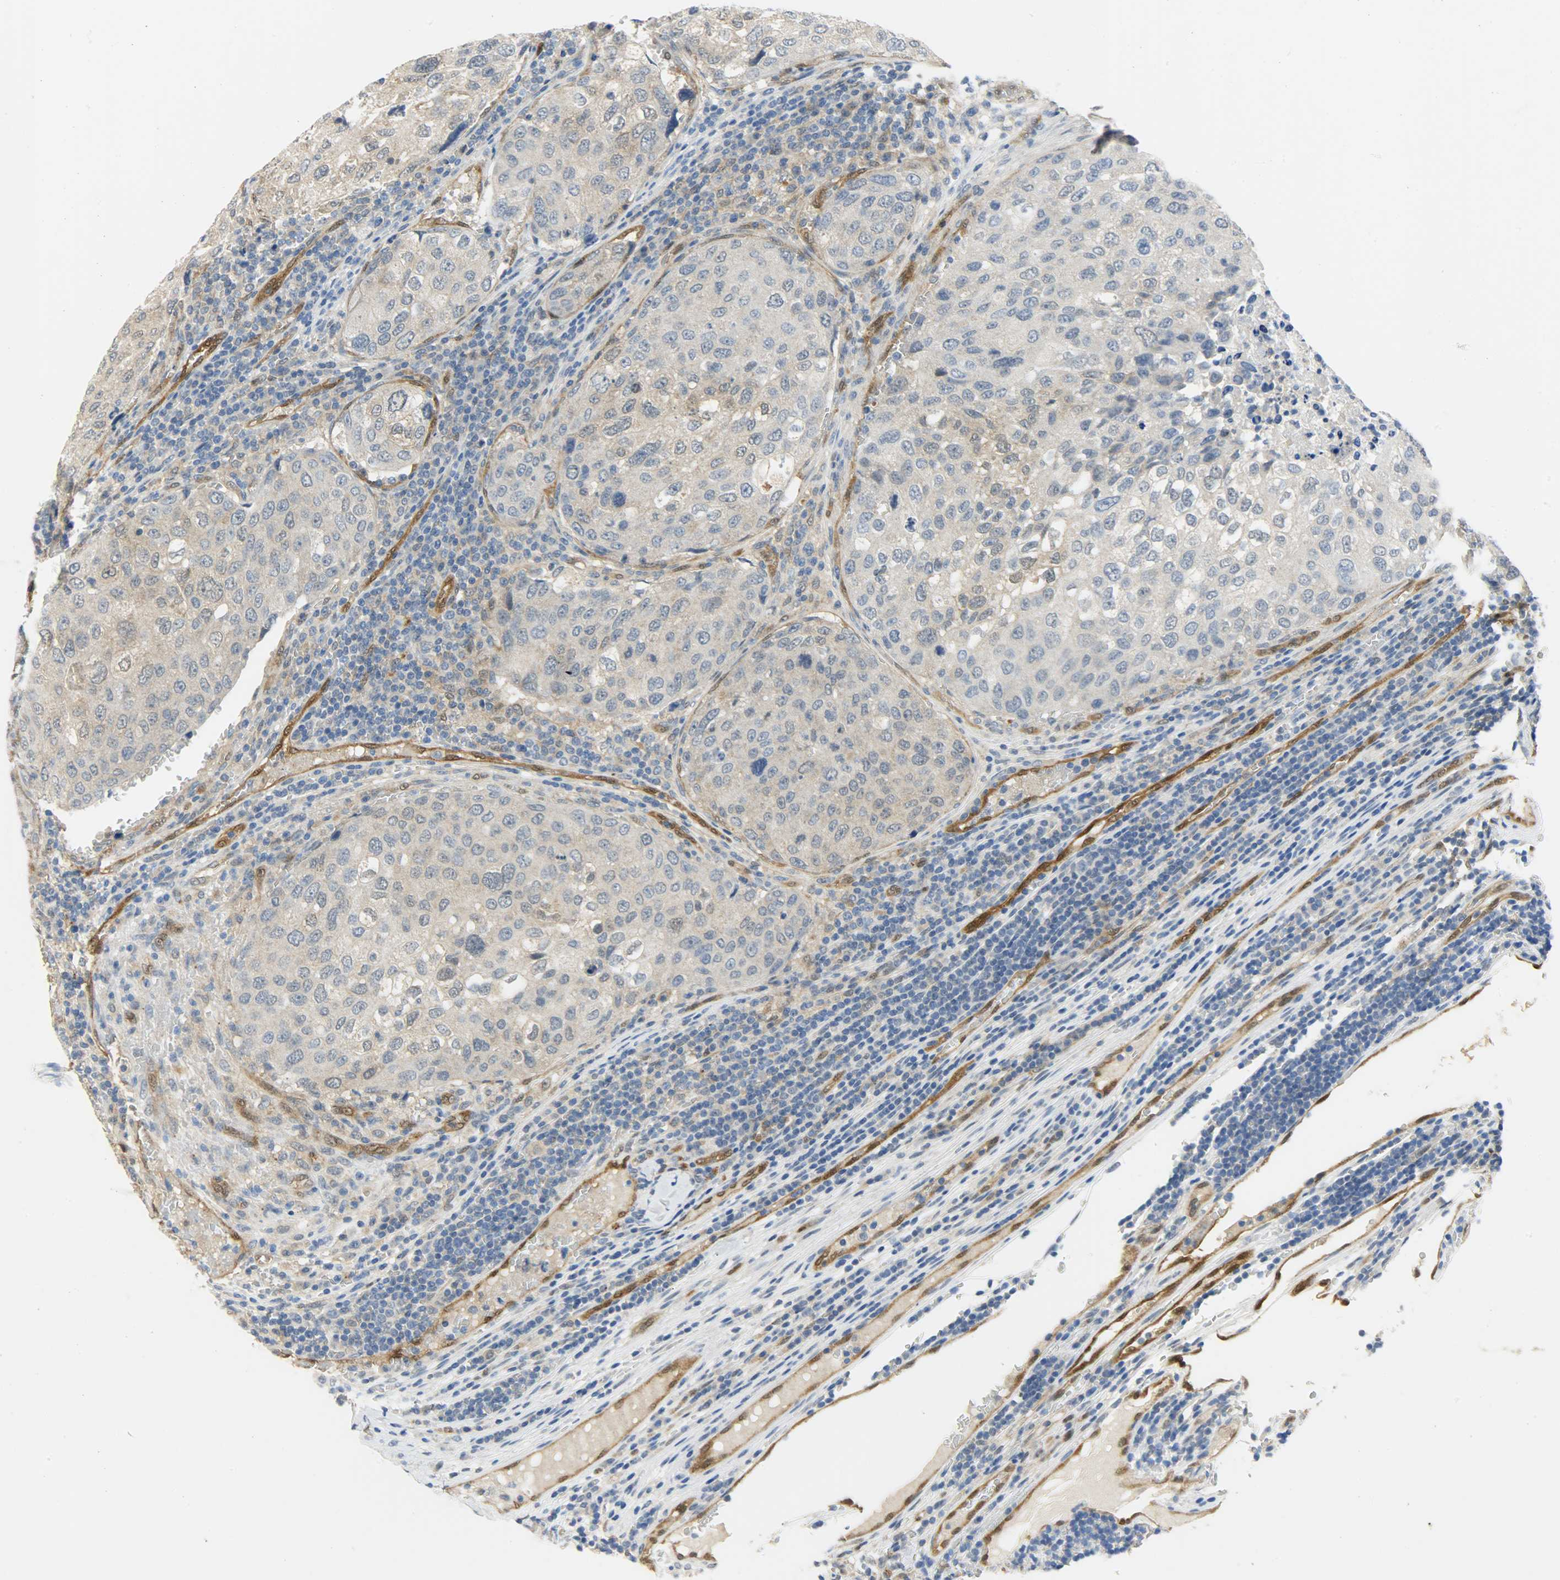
{"staining": {"intensity": "weak", "quantity": "25%-75%", "location": "cytoplasmic/membranous"}, "tissue": "urothelial cancer", "cell_type": "Tumor cells", "image_type": "cancer", "snomed": [{"axis": "morphology", "description": "Urothelial carcinoma, High grade"}, {"axis": "topography", "description": "Lymph node"}, {"axis": "topography", "description": "Urinary bladder"}], "caption": "Immunohistochemical staining of urothelial cancer shows low levels of weak cytoplasmic/membranous positivity in approximately 25%-75% of tumor cells.", "gene": "FKBP1A", "patient": {"sex": "male", "age": 51}}